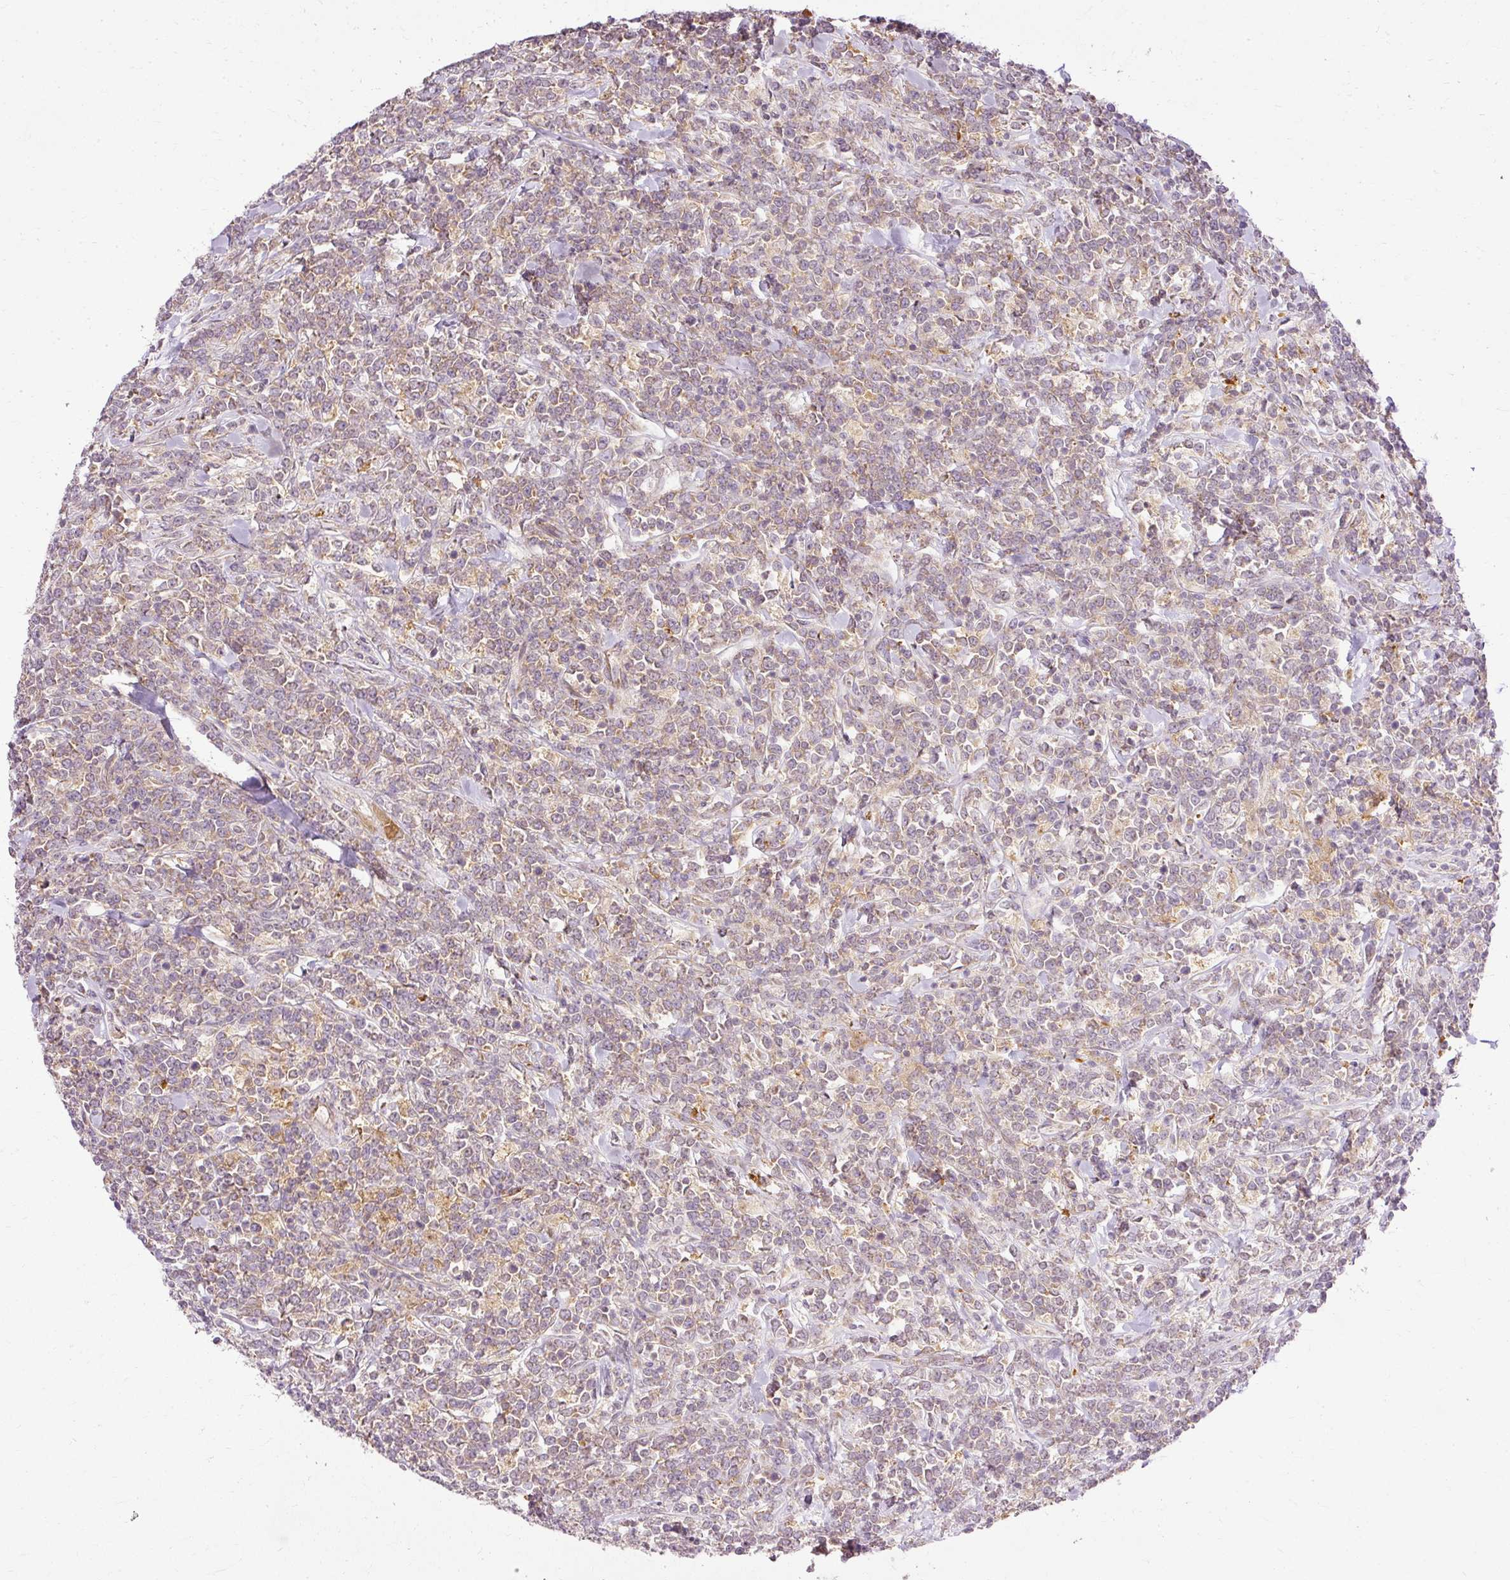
{"staining": {"intensity": "negative", "quantity": "none", "location": "none"}, "tissue": "lymphoma", "cell_type": "Tumor cells", "image_type": "cancer", "snomed": [{"axis": "morphology", "description": "Malignant lymphoma, non-Hodgkin's type, High grade"}, {"axis": "topography", "description": "Small intestine"}, {"axis": "topography", "description": "Colon"}], "caption": "The immunohistochemistry image has no significant expression in tumor cells of high-grade malignant lymphoma, non-Hodgkin's type tissue.", "gene": "ARMH3", "patient": {"sex": "male", "age": 8}}